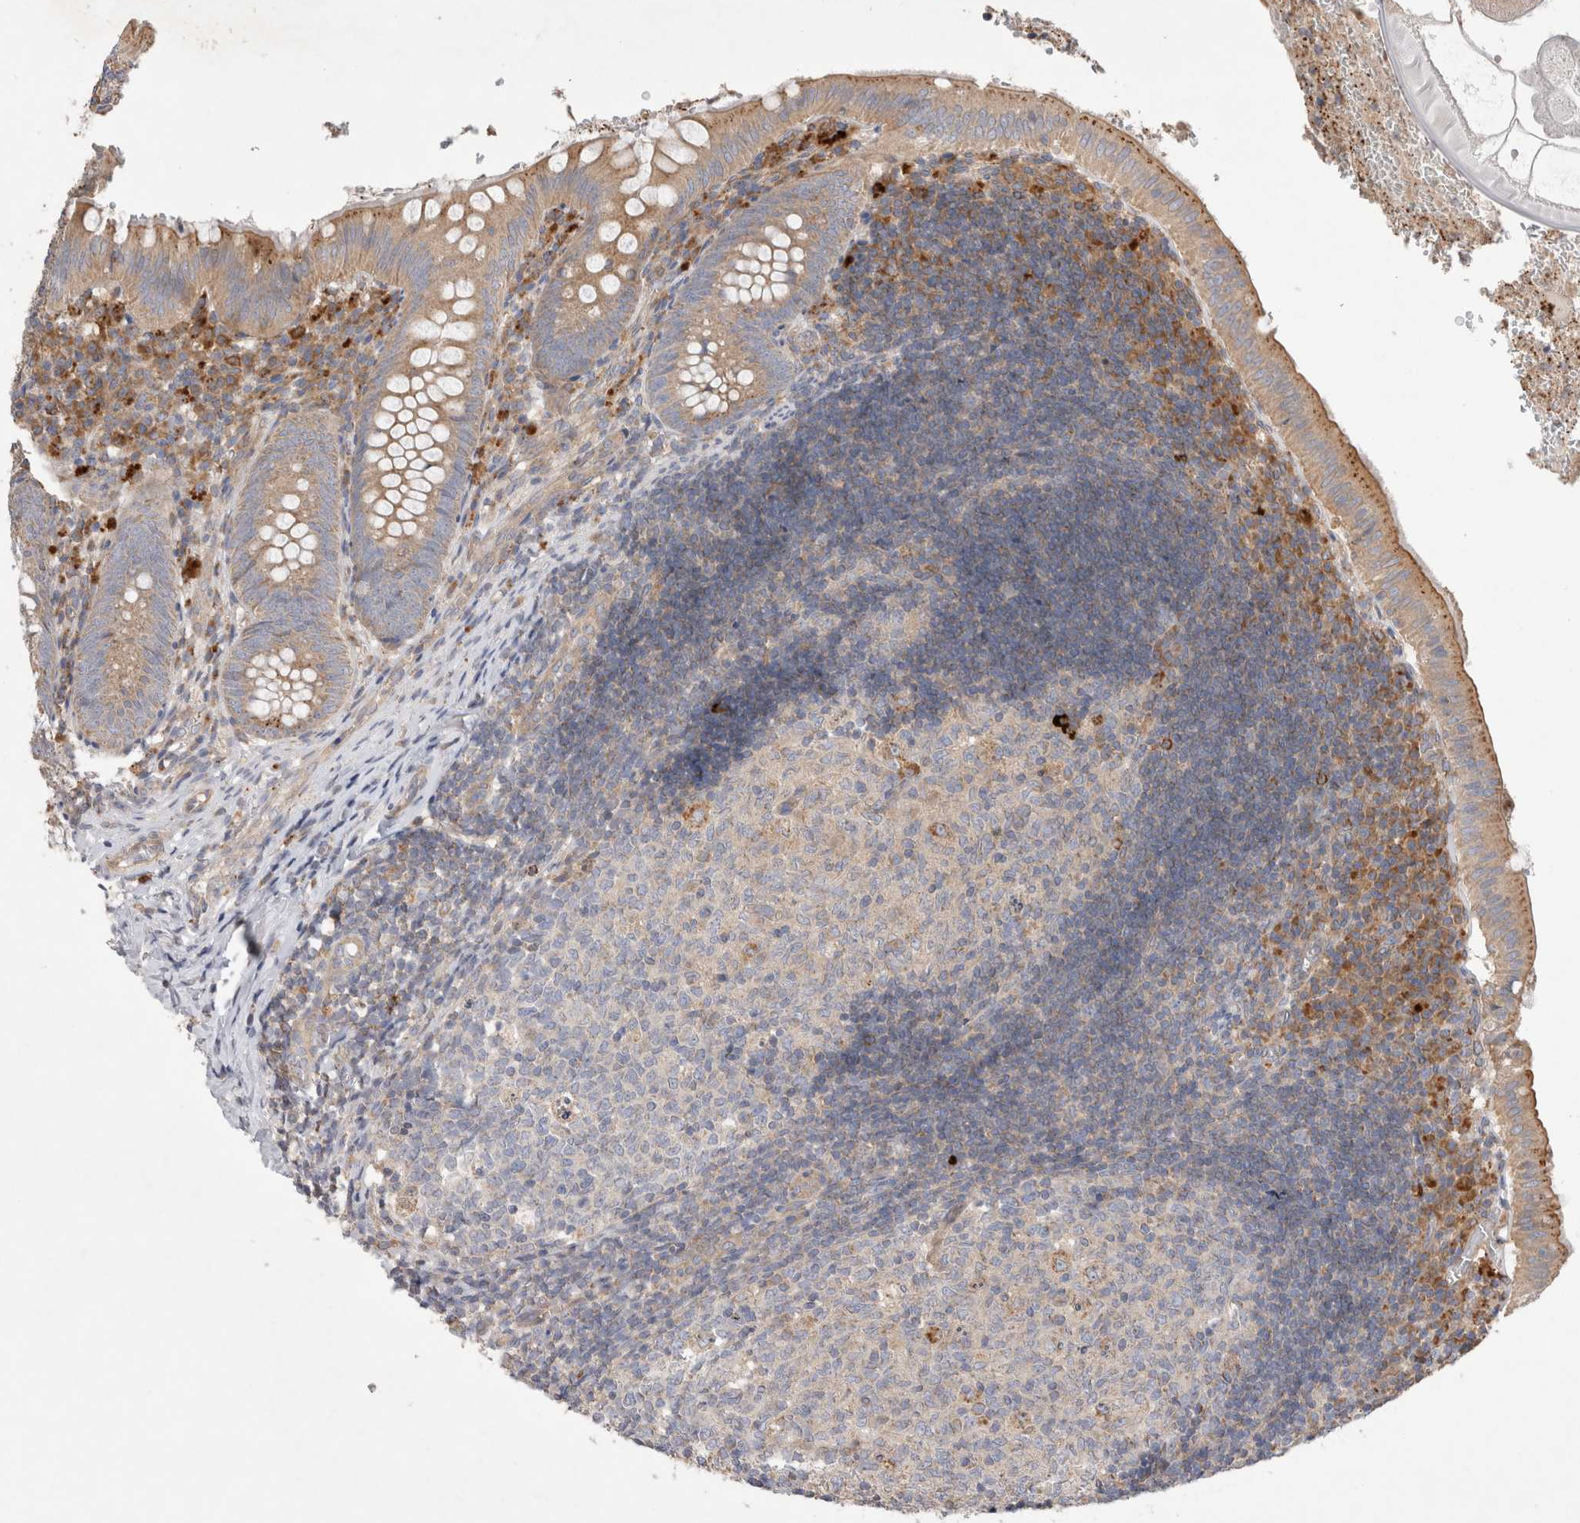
{"staining": {"intensity": "moderate", "quantity": ">75%", "location": "cytoplasmic/membranous"}, "tissue": "appendix", "cell_type": "Glandular cells", "image_type": "normal", "snomed": [{"axis": "morphology", "description": "Normal tissue, NOS"}, {"axis": "topography", "description": "Appendix"}], "caption": "Appendix stained with DAB (3,3'-diaminobenzidine) IHC demonstrates medium levels of moderate cytoplasmic/membranous positivity in approximately >75% of glandular cells.", "gene": "TBC1D16", "patient": {"sex": "male", "age": 8}}